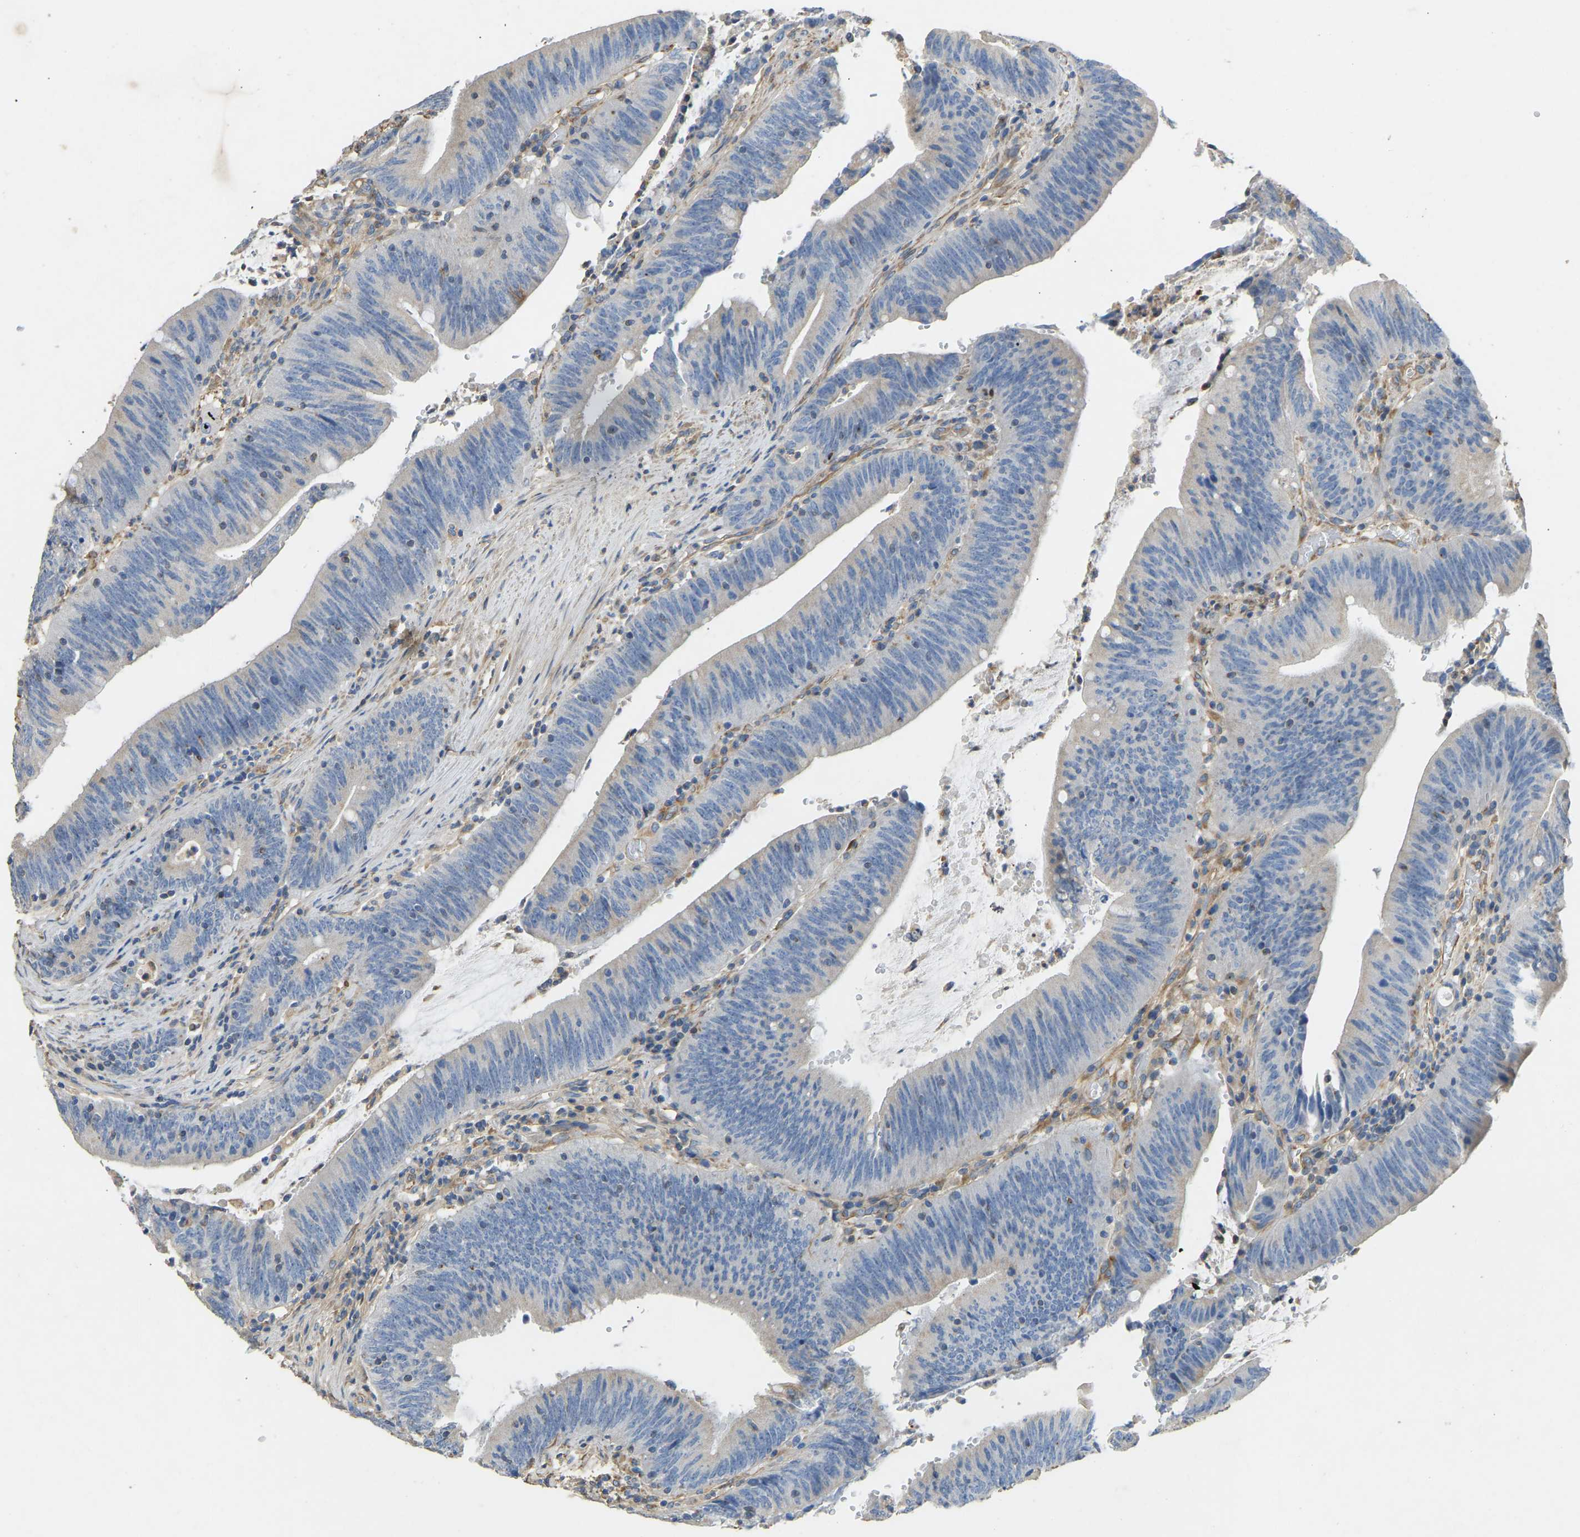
{"staining": {"intensity": "negative", "quantity": "none", "location": "none"}, "tissue": "colorectal cancer", "cell_type": "Tumor cells", "image_type": "cancer", "snomed": [{"axis": "morphology", "description": "Normal tissue, NOS"}, {"axis": "morphology", "description": "Adenocarcinoma, NOS"}, {"axis": "topography", "description": "Rectum"}], "caption": "Immunohistochemistry (IHC) histopathology image of neoplastic tissue: human colorectal cancer stained with DAB (3,3'-diaminobenzidine) reveals no significant protein staining in tumor cells.", "gene": "TECTA", "patient": {"sex": "female", "age": 66}}